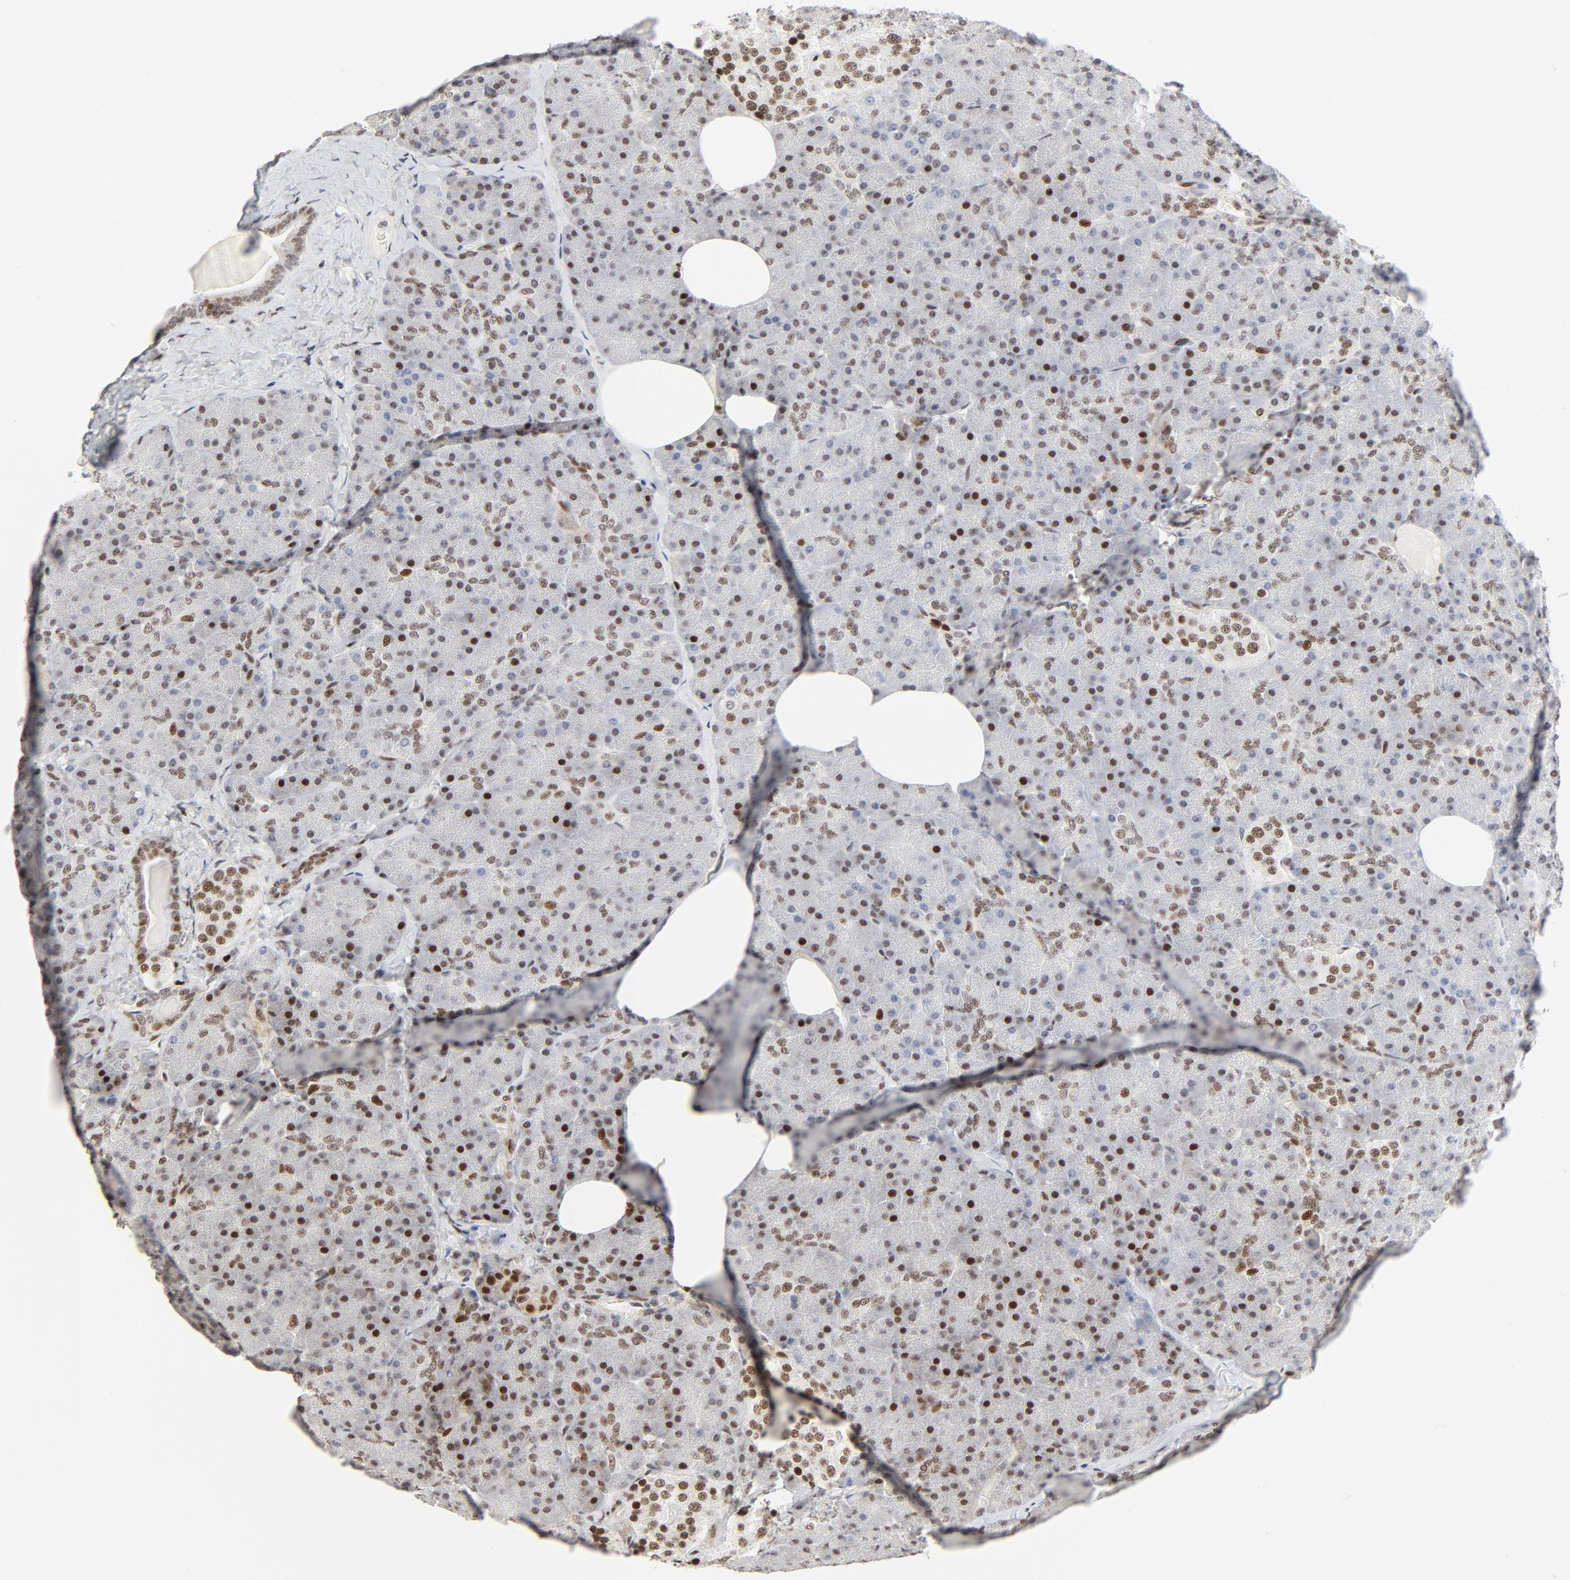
{"staining": {"intensity": "moderate", "quantity": ">75%", "location": "nuclear"}, "tissue": "pancreas", "cell_type": "Exocrine glandular cells", "image_type": "normal", "snomed": [{"axis": "morphology", "description": "Normal tissue, NOS"}, {"axis": "topography", "description": "Pancreas"}], "caption": "This image reveals IHC staining of unremarkable pancreas, with medium moderate nuclear positivity in approximately >75% of exocrine glandular cells.", "gene": "GTF2I", "patient": {"sex": "female", "age": 35}}